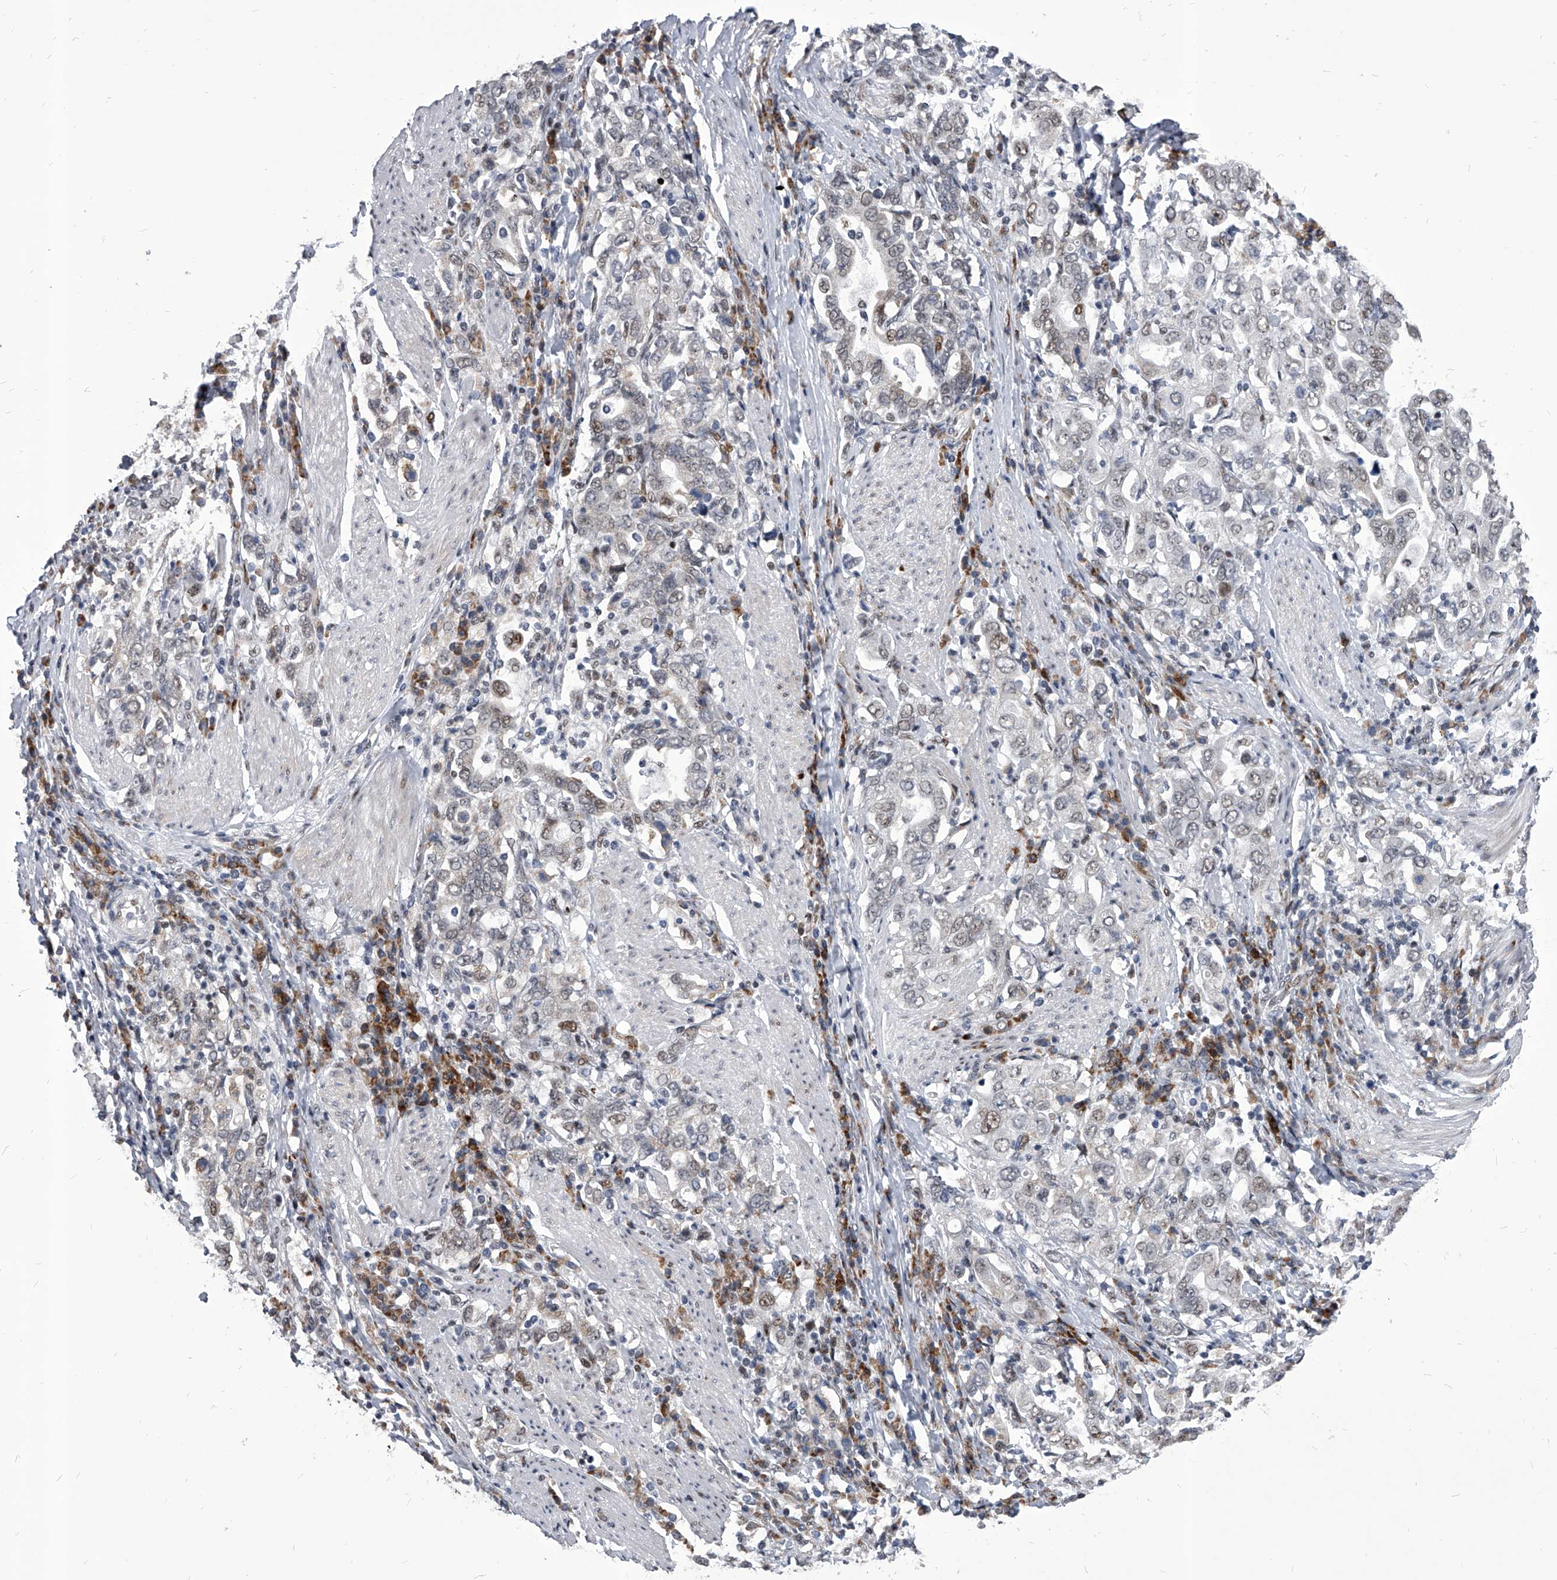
{"staining": {"intensity": "weak", "quantity": "<25%", "location": "nuclear"}, "tissue": "stomach cancer", "cell_type": "Tumor cells", "image_type": "cancer", "snomed": [{"axis": "morphology", "description": "Adenocarcinoma, NOS"}, {"axis": "topography", "description": "Stomach, upper"}], "caption": "The photomicrograph reveals no staining of tumor cells in stomach adenocarcinoma. (DAB (3,3'-diaminobenzidine) IHC with hematoxylin counter stain).", "gene": "CMTR1", "patient": {"sex": "male", "age": 62}}